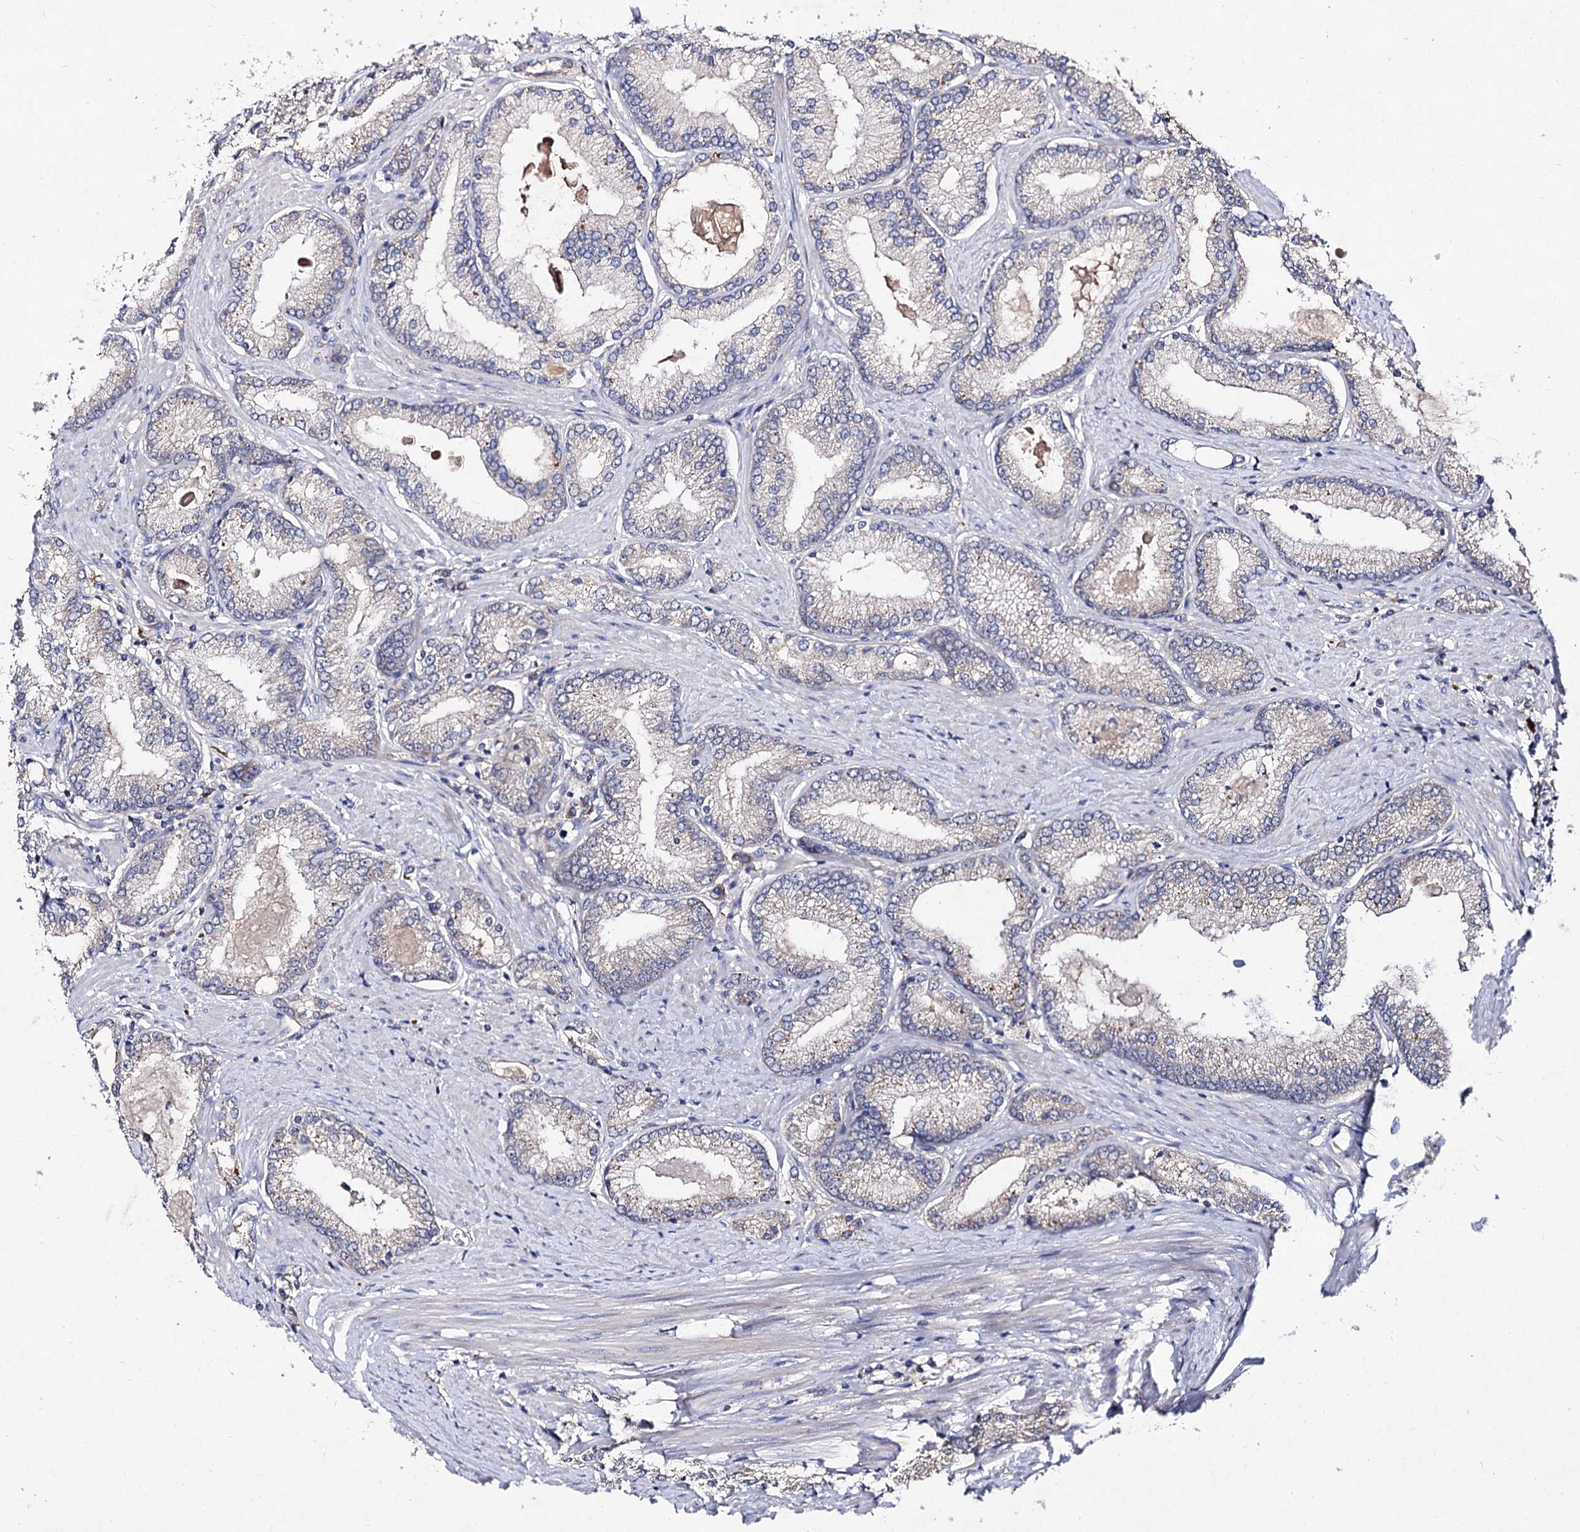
{"staining": {"intensity": "negative", "quantity": "none", "location": "none"}, "tissue": "prostate cancer", "cell_type": "Tumor cells", "image_type": "cancer", "snomed": [{"axis": "morphology", "description": "Adenocarcinoma, High grade"}, {"axis": "topography", "description": "Prostate"}], "caption": "An immunohistochemistry histopathology image of high-grade adenocarcinoma (prostate) is shown. There is no staining in tumor cells of high-grade adenocarcinoma (prostate).", "gene": "ACTR6", "patient": {"sex": "male", "age": 66}}